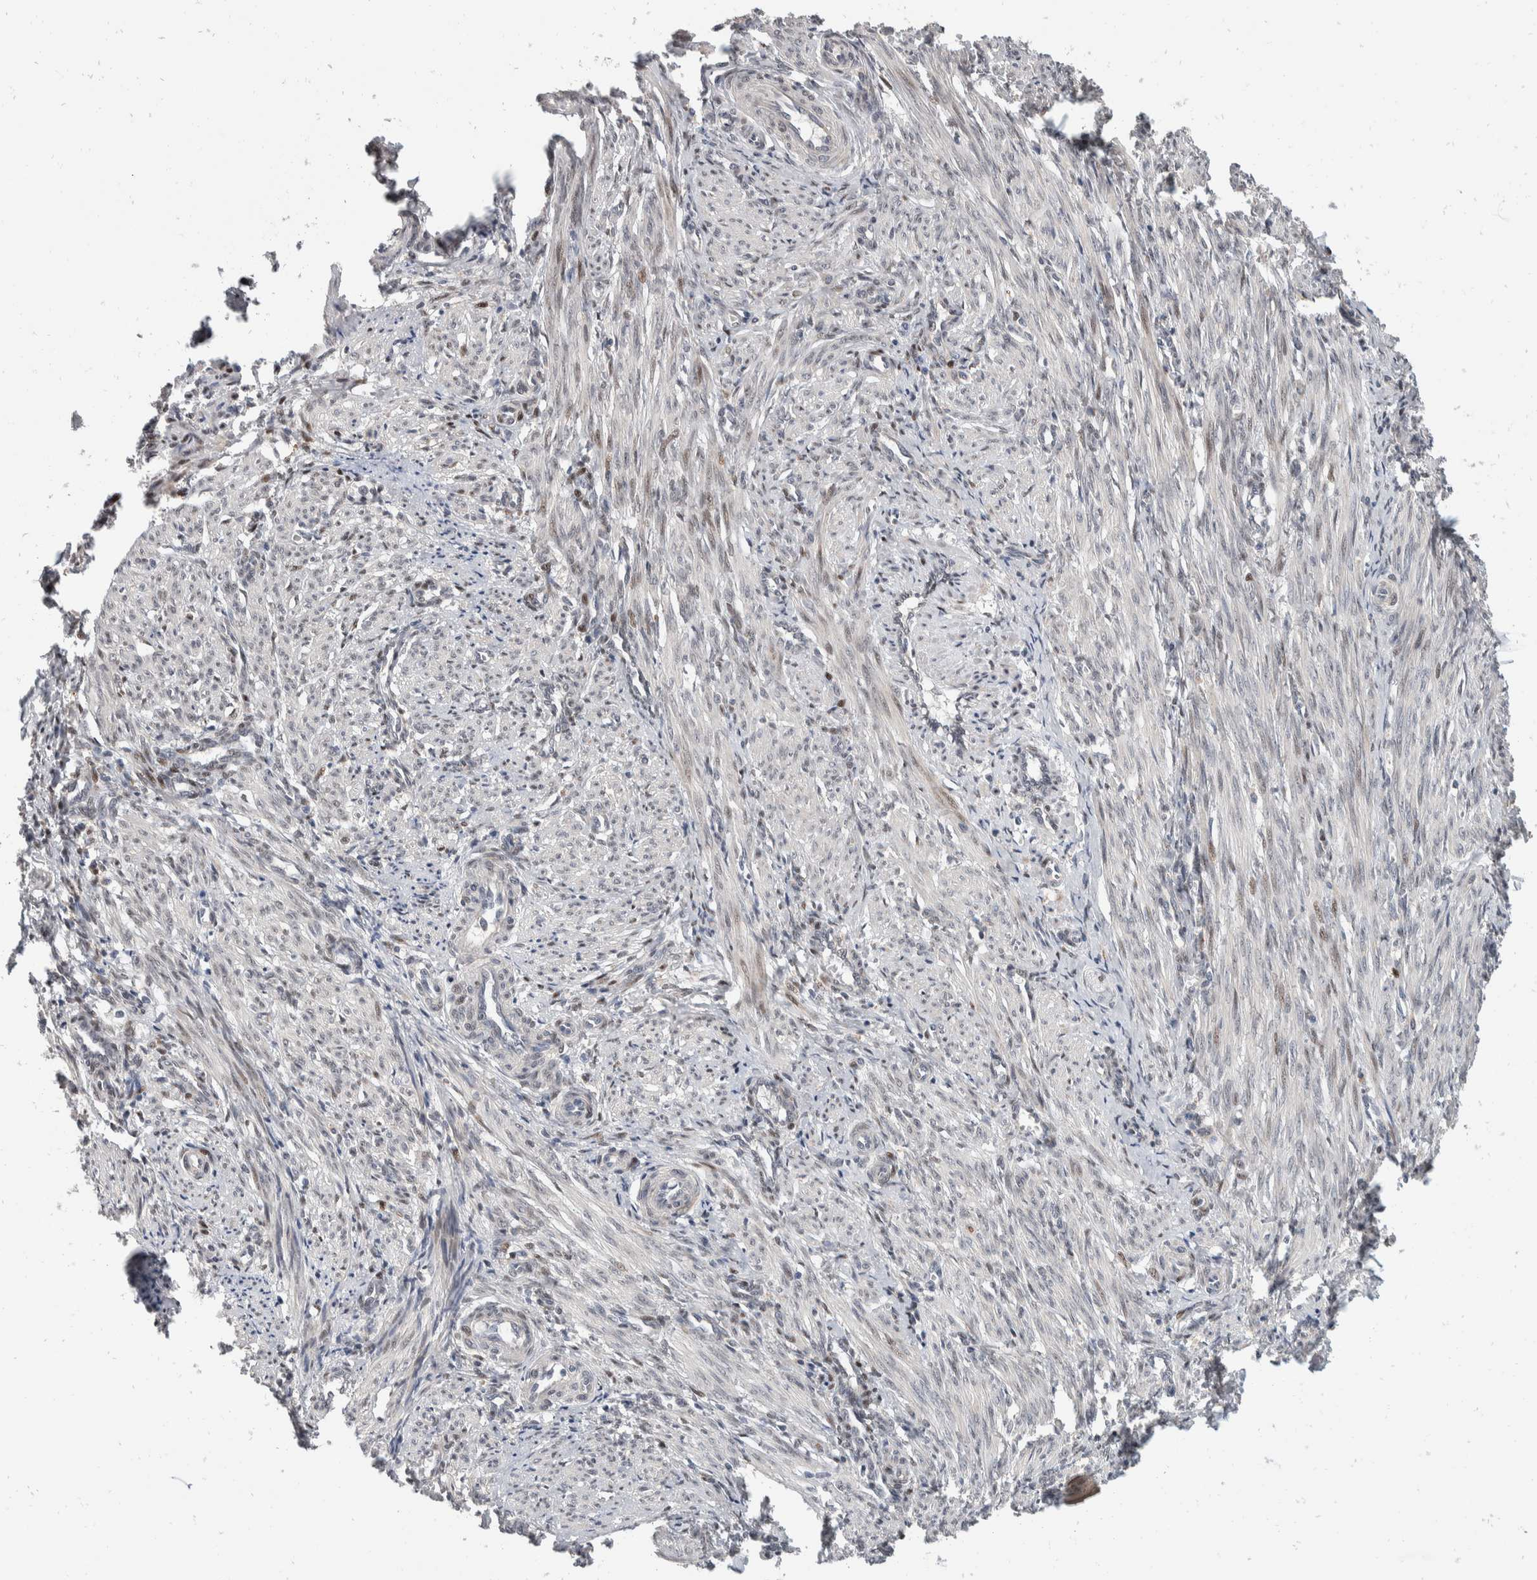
{"staining": {"intensity": "moderate", "quantity": "<25%", "location": "nuclear"}, "tissue": "smooth muscle", "cell_type": "Smooth muscle cells", "image_type": "normal", "snomed": [{"axis": "morphology", "description": "Normal tissue, NOS"}, {"axis": "topography", "description": "Endometrium"}], "caption": "Brown immunohistochemical staining in normal human smooth muscle demonstrates moderate nuclear positivity in about <25% of smooth muscle cells.", "gene": "ZNF703", "patient": {"sex": "female", "age": 33}}